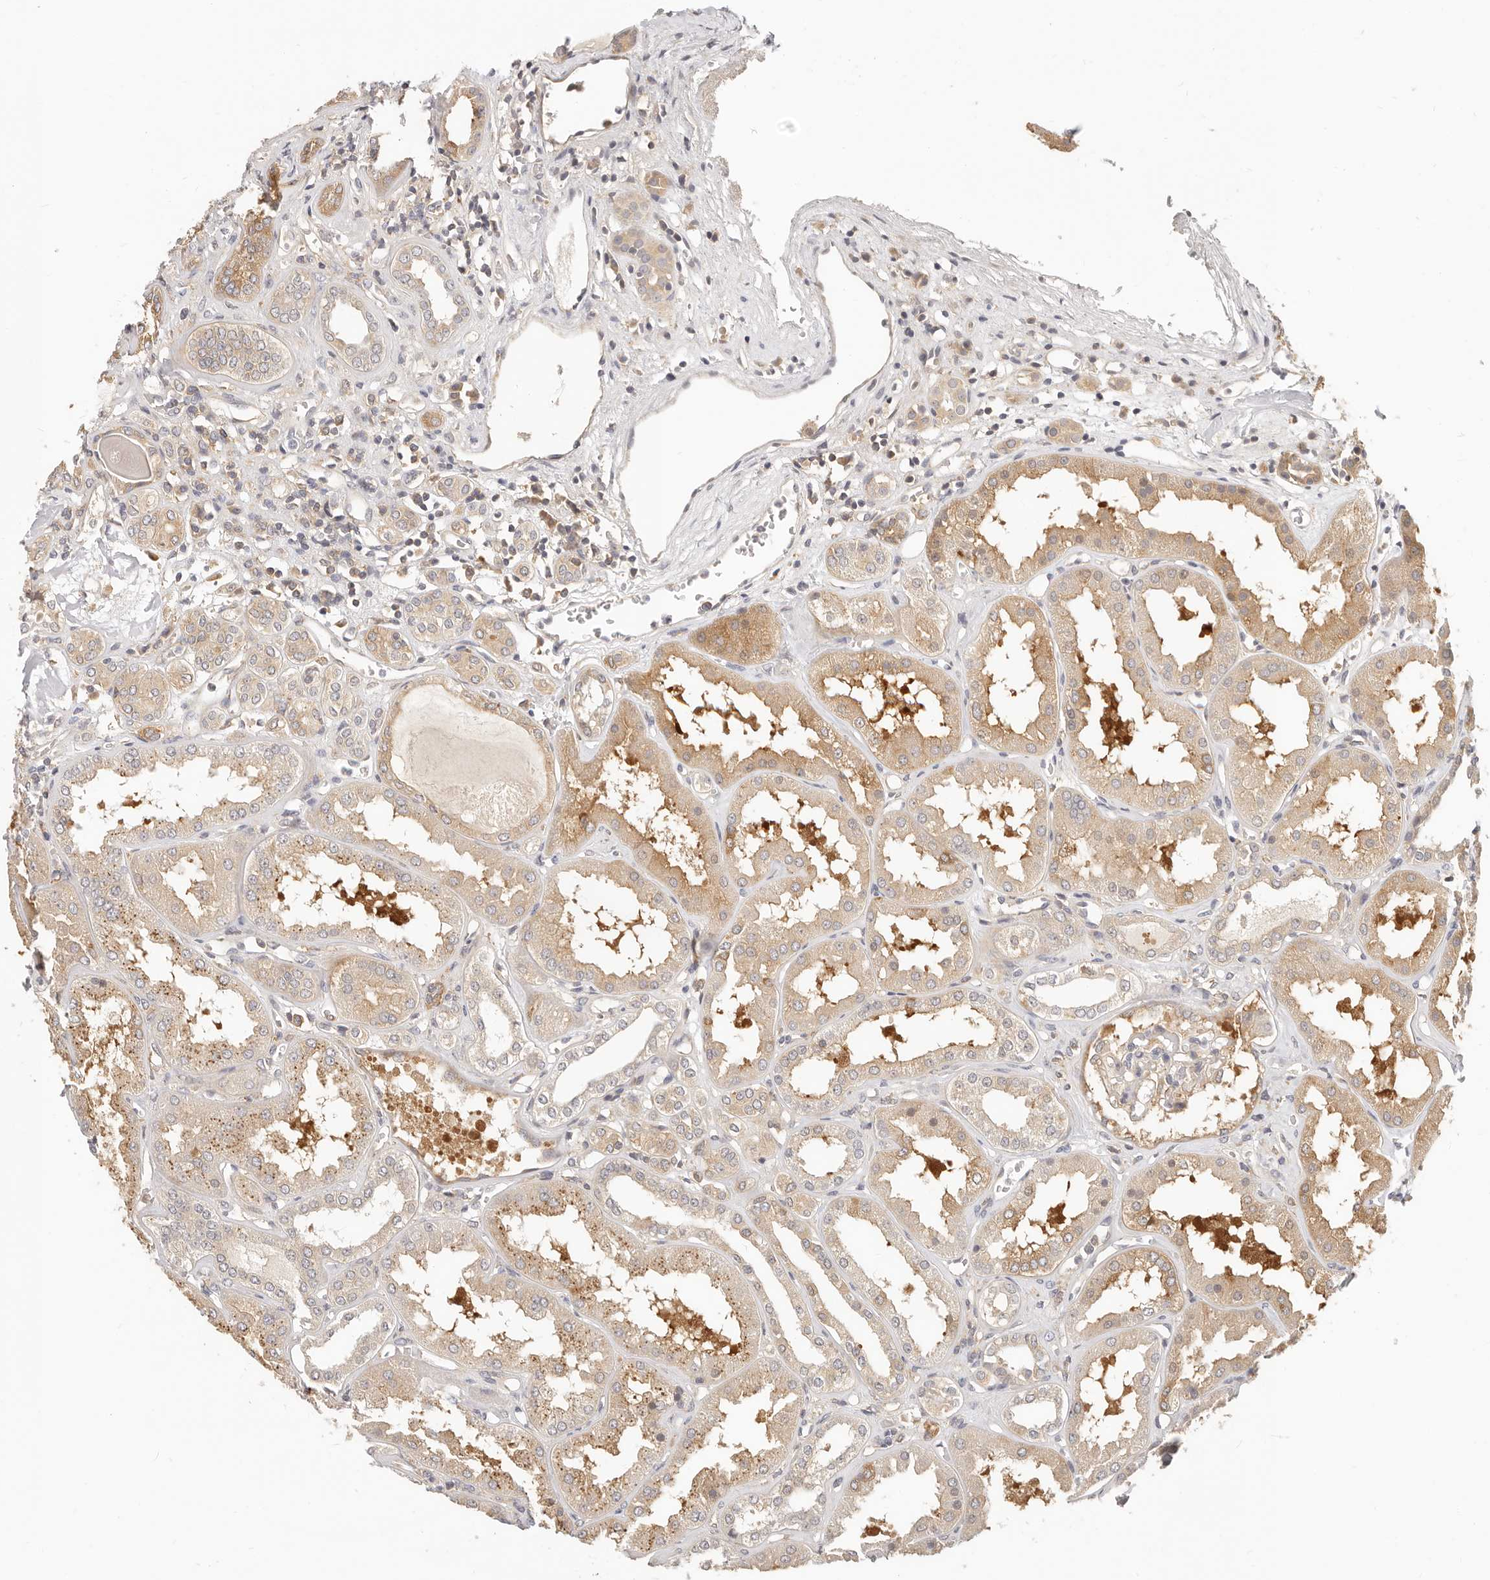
{"staining": {"intensity": "weak", "quantity": "25%-75%", "location": "cytoplasmic/membranous"}, "tissue": "kidney", "cell_type": "Cells in glomeruli", "image_type": "normal", "snomed": [{"axis": "morphology", "description": "Normal tissue, NOS"}, {"axis": "topography", "description": "Kidney"}], "caption": "IHC histopathology image of benign kidney: human kidney stained using immunohistochemistry displays low levels of weak protein expression localized specifically in the cytoplasmic/membranous of cells in glomeruli, appearing as a cytoplasmic/membranous brown color.", "gene": "DTNBP1", "patient": {"sex": "female", "age": 56}}